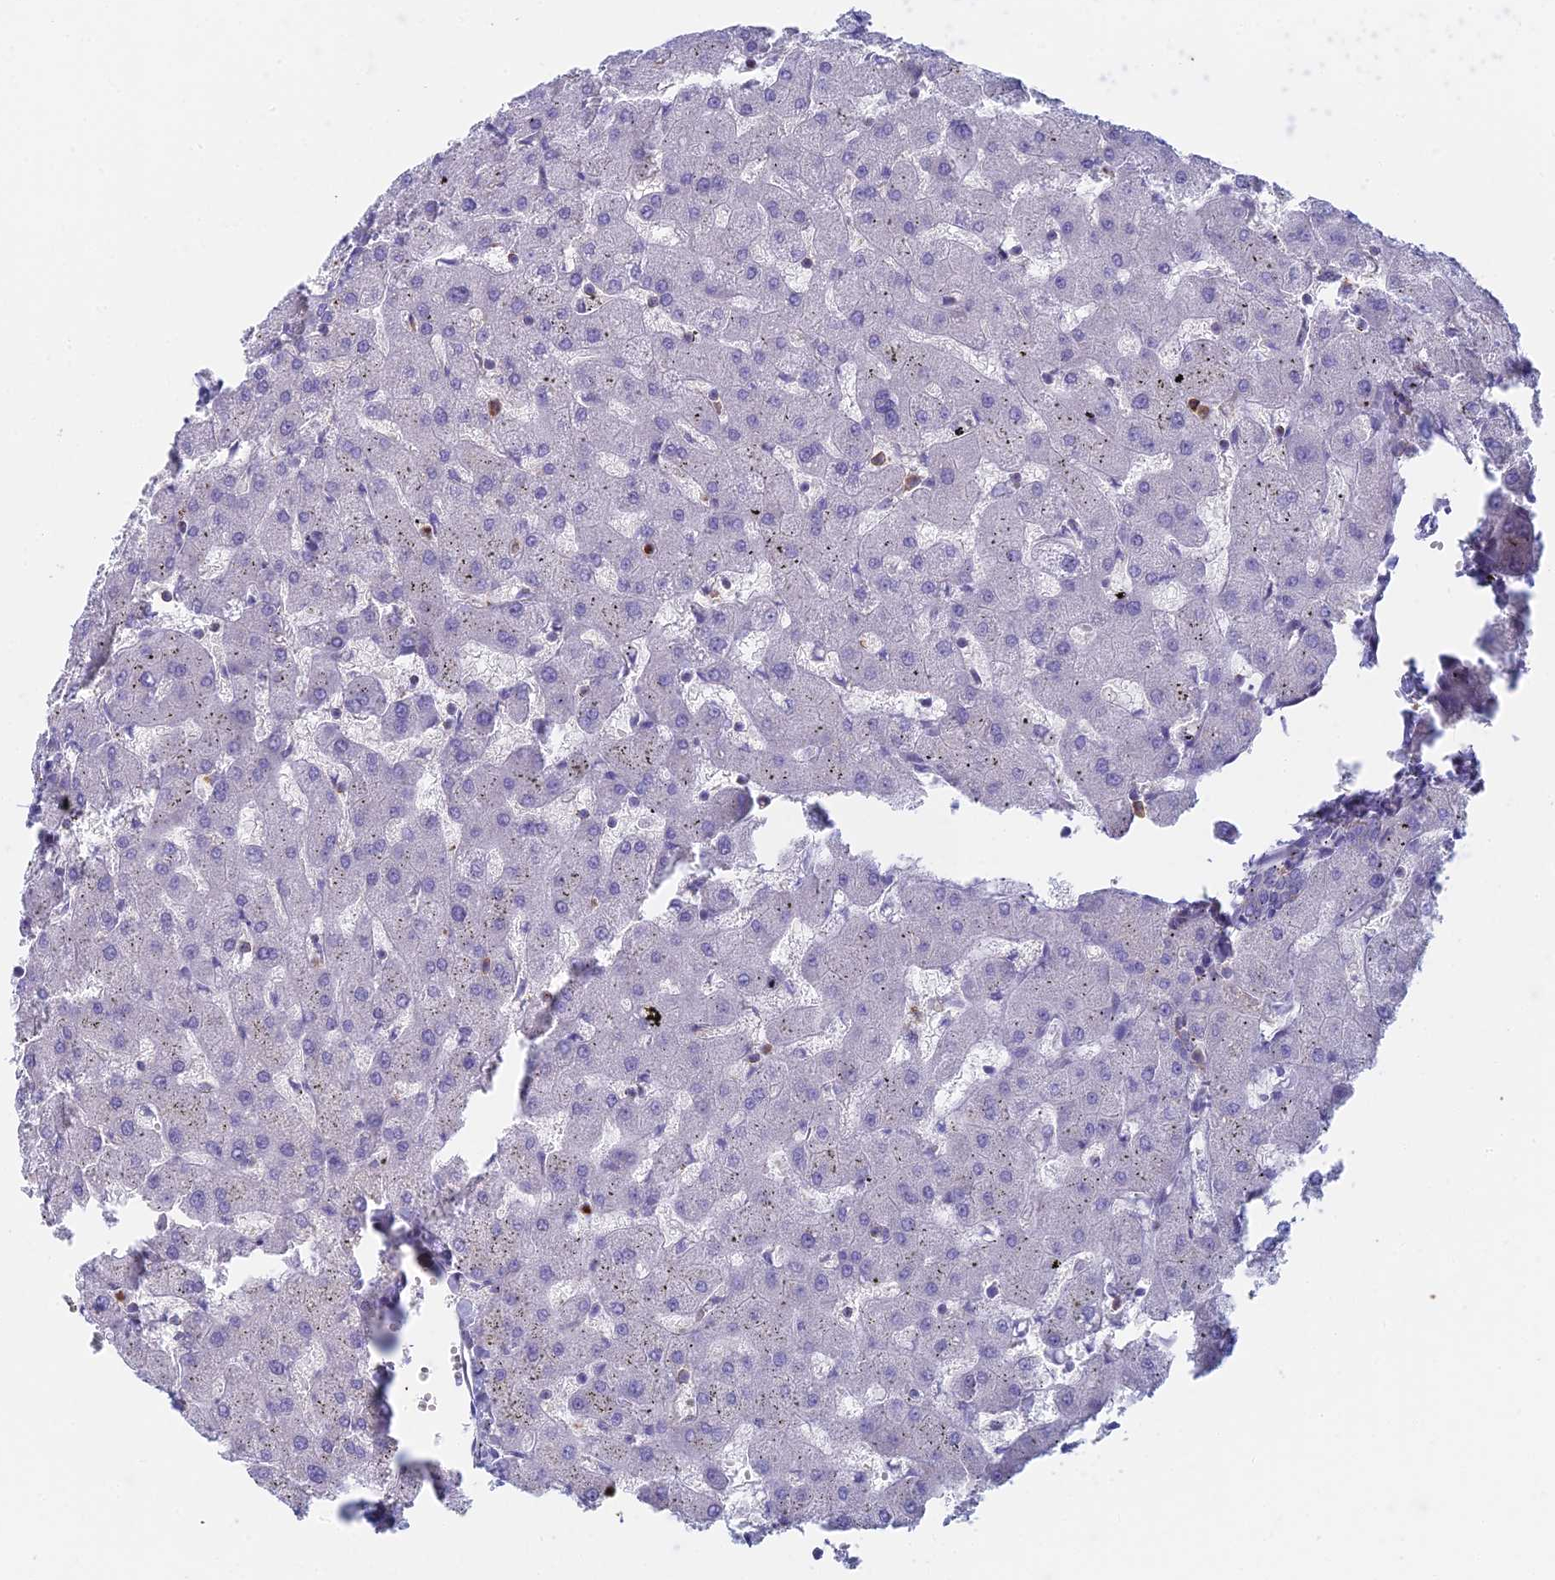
{"staining": {"intensity": "negative", "quantity": "none", "location": "none"}, "tissue": "liver", "cell_type": "Cholangiocytes", "image_type": "normal", "snomed": [{"axis": "morphology", "description": "Normal tissue, NOS"}, {"axis": "topography", "description": "Liver"}], "caption": "DAB (3,3'-diaminobenzidine) immunohistochemical staining of benign liver exhibits no significant staining in cholangiocytes. (Stains: DAB IHC with hematoxylin counter stain, Microscopy: brightfield microscopy at high magnification).", "gene": "STRN4", "patient": {"sex": "female", "age": 63}}